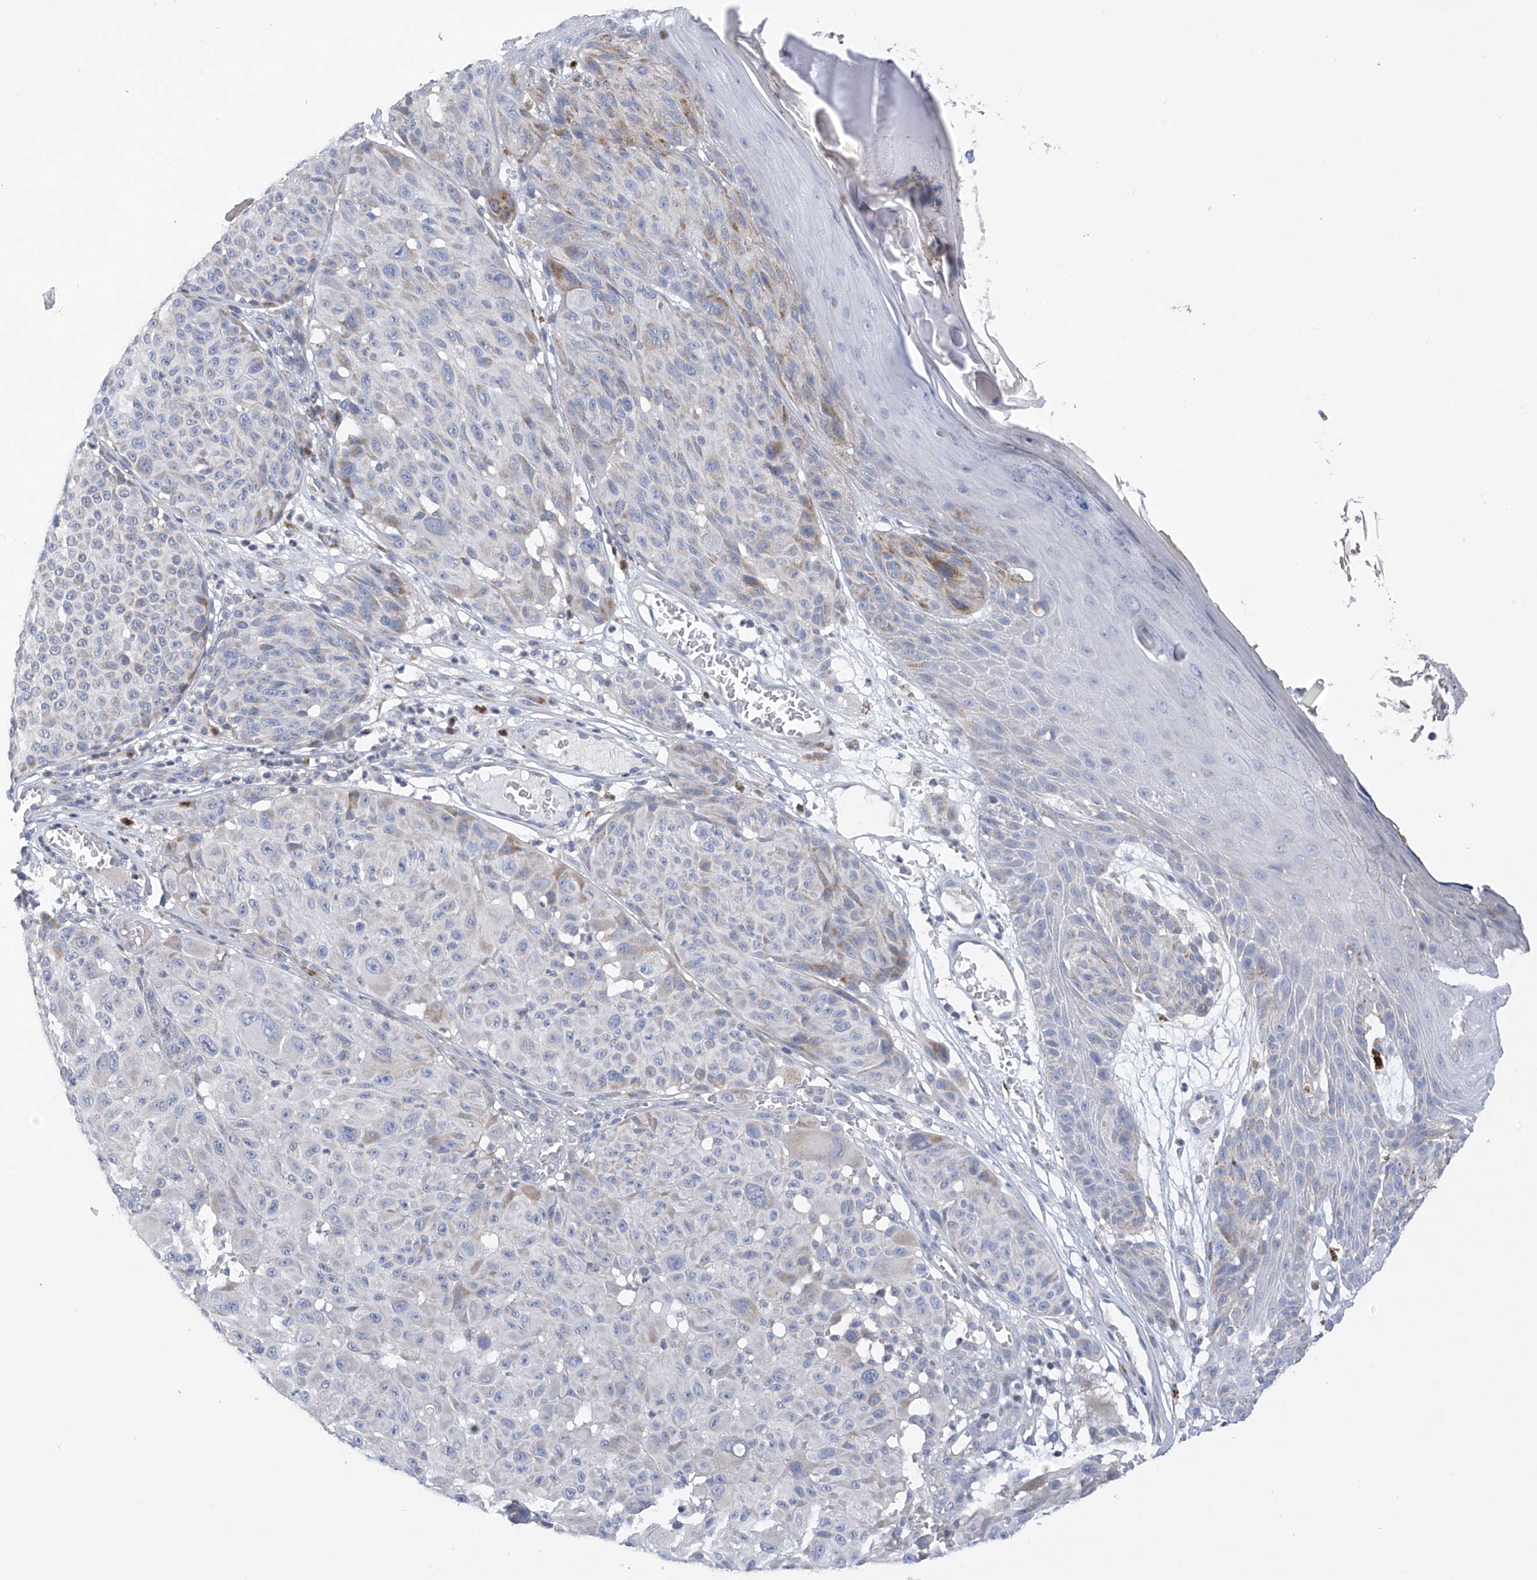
{"staining": {"intensity": "negative", "quantity": "none", "location": "none"}, "tissue": "melanoma", "cell_type": "Tumor cells", "image_type": "cancer", "snomed": [{"axis": "morphology", "description": "Malignant melanoma, NOS"}, {"axis": "topography", "description": "Skin"}], "caption": "Tumor cells show no significant staining in malignant melanoma.", "gene": "SLCO4A1", "patient": {"sex": "male", "age": 83}}